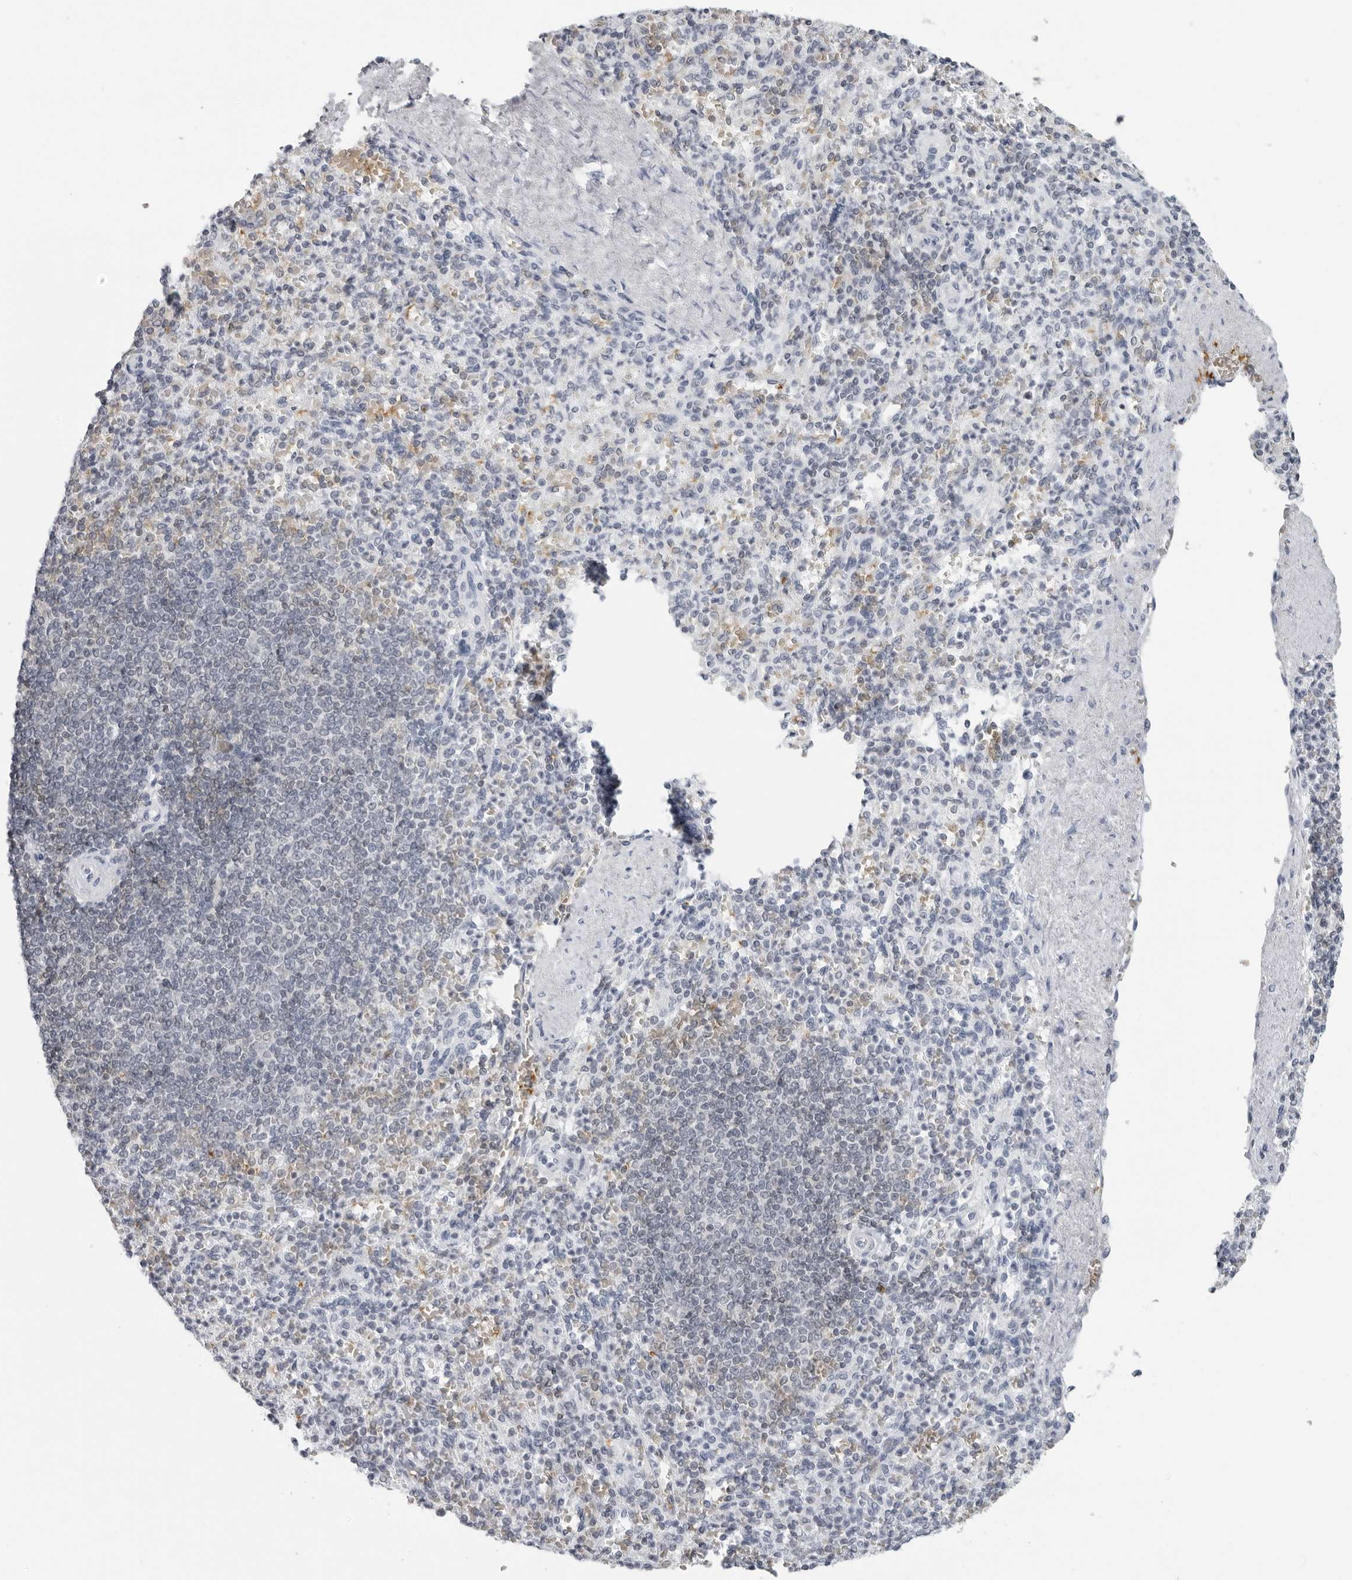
{"staining": {"intensity": "negative", "quantity": "none", "location": "none"}, "tissue": "spleen", "cell_type": "Cells in red pulp", "image_type": "normal", "snomed": [{"axis": "morphology", "description": "Normal tissue, NOS"}, {"axis": "topography", "description": "Spleen"}], "caption": "IHC micrograph of normal spleen stained for a protein (brown), which reveals no expression in cells in red pulp.", "gene": "EPB41", "patient": {"sex": "female", "age": 74}}